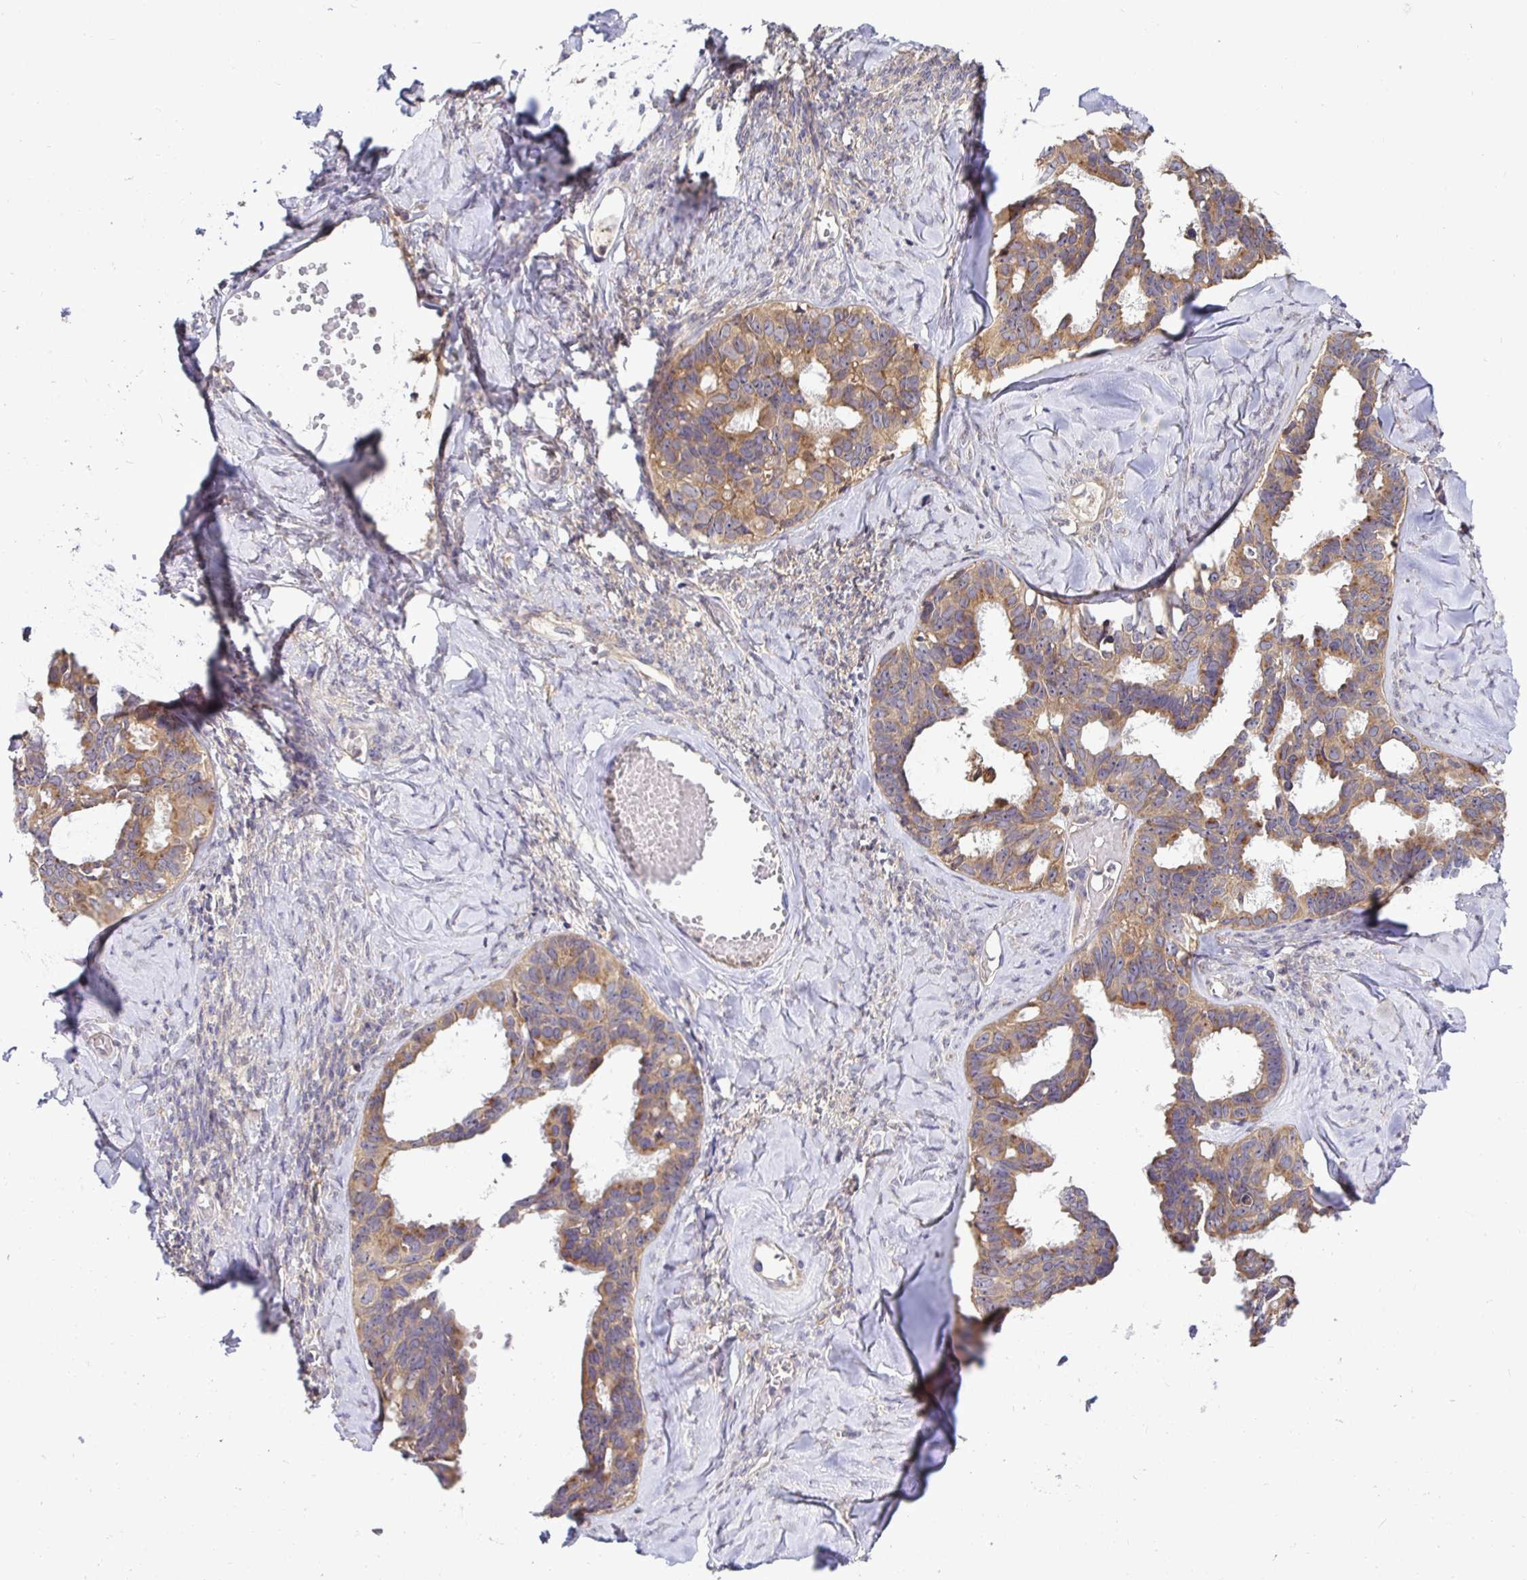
{"staining": {"intensity": "moderate", "quantity": ">75%", "location": "cytoplasmic/membranous"}, "tissue": "ovarian cancer", "cell_type": "Tumor cells", "image_type": "cancer", "snomed": [{"axis": "morphology", "description": "Cystadenocarcinoma, serous, NOS"}, {"axis": "topography", "description": "Ovary"}], "caption": "Brown immunohistochemical staining in ovarian serous cystadenocarcinoma shows moderate cytoplasmic/membranous staining in about >75% of tumor cells.", "gene": "ATP6V1F", "patient": {"sex": "female", "age": 69}}